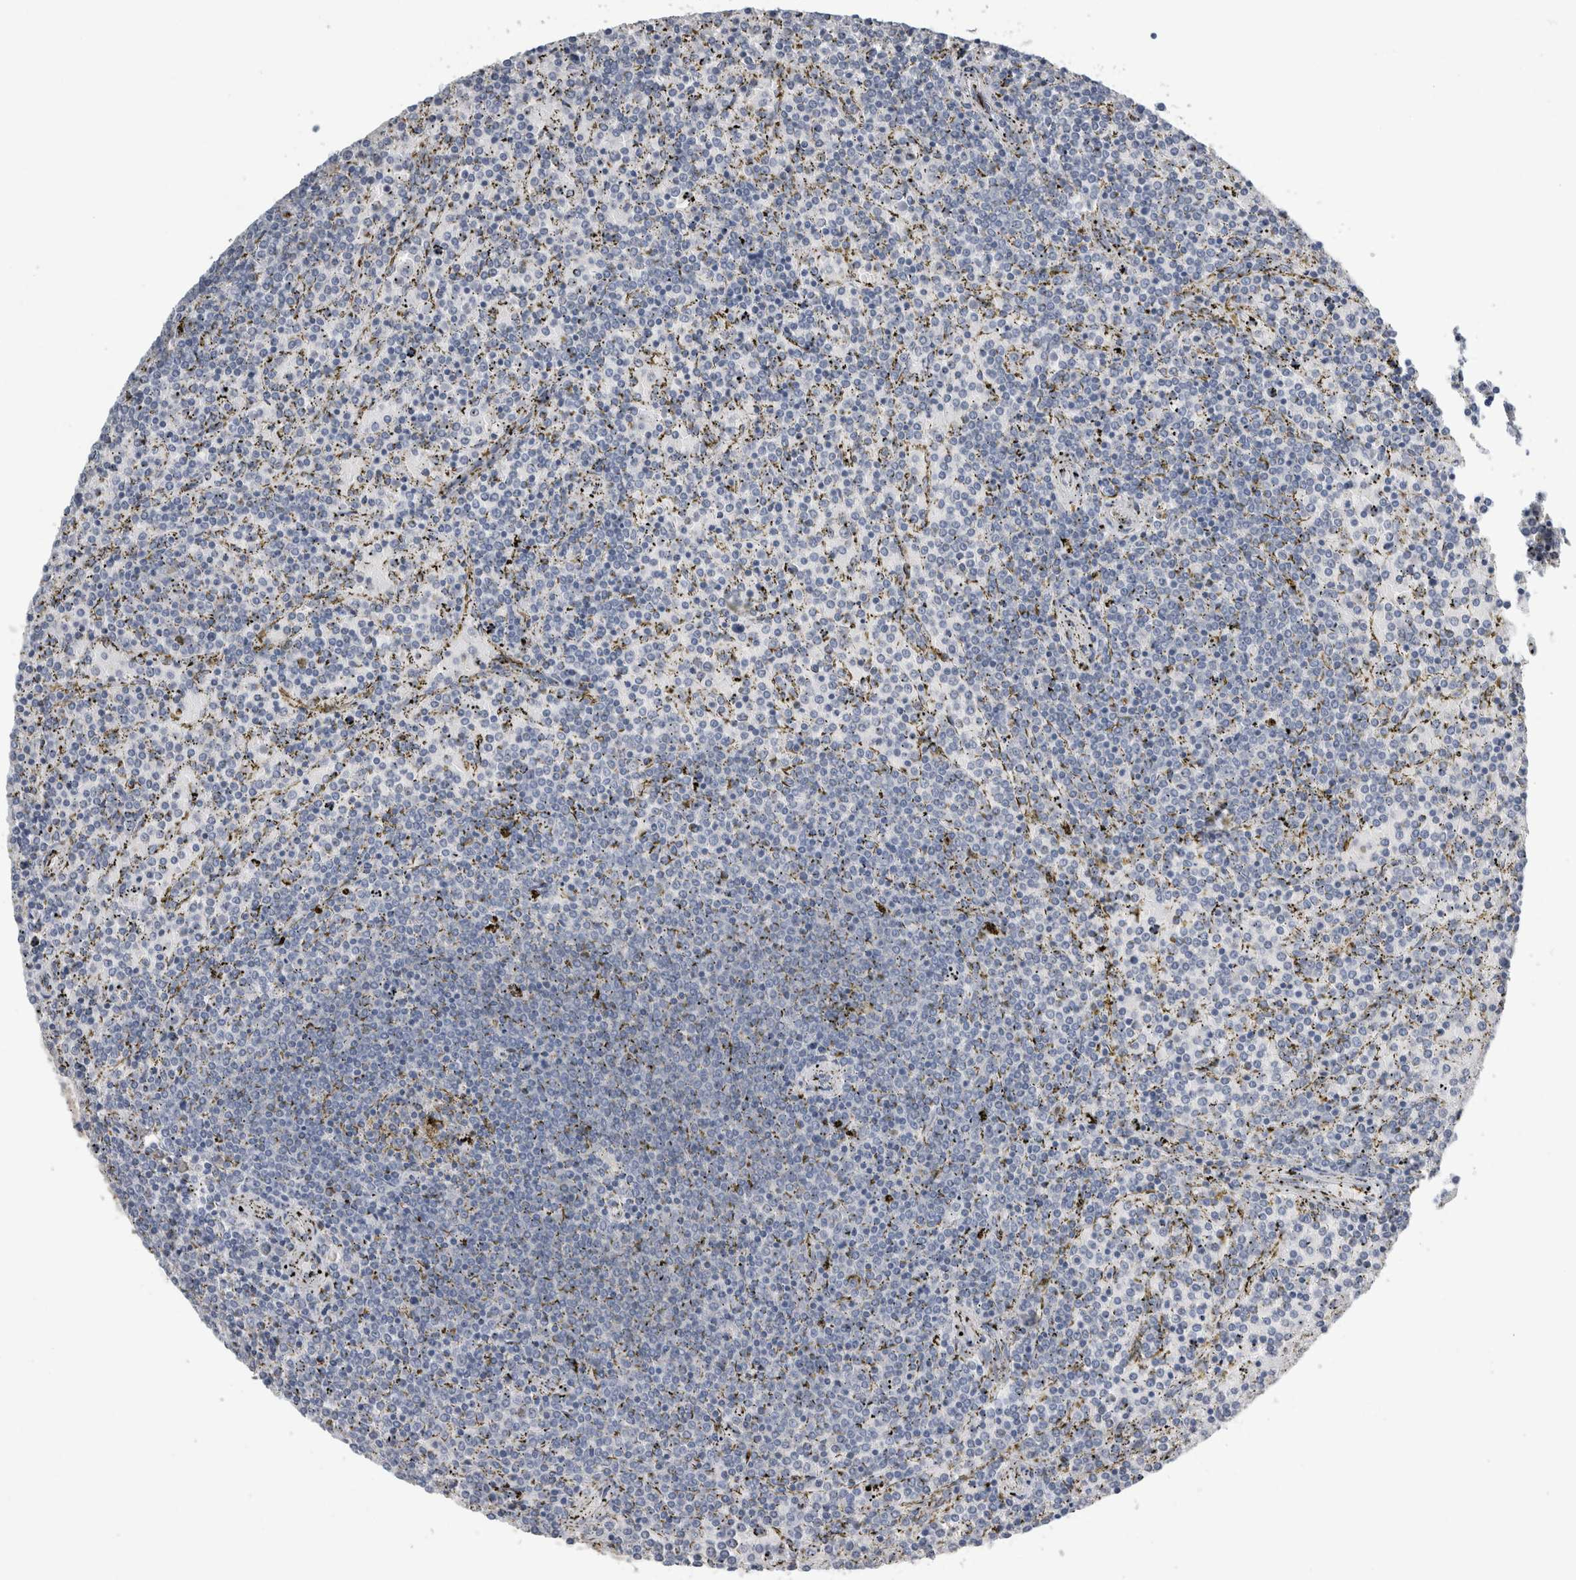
{"staining": {"intensity": "negative", "quantity": "none", "location": "none"}, "tissue": "lymphoma", "cell_type": "Tumor cells", "image_type": "cancer", "snomed": [{"axis": "morphology", "description": "Malignant lymphoma, non-Hodgkin's type, Low grade"}, {"axis": "topography", "description": "Spleen"}], "caption": "This is an immunohistochemistry image of lymphoma. There is no expression in tumor cells.", "gene": "NEFM", "patient": {"sex": "female", "age": 77}}